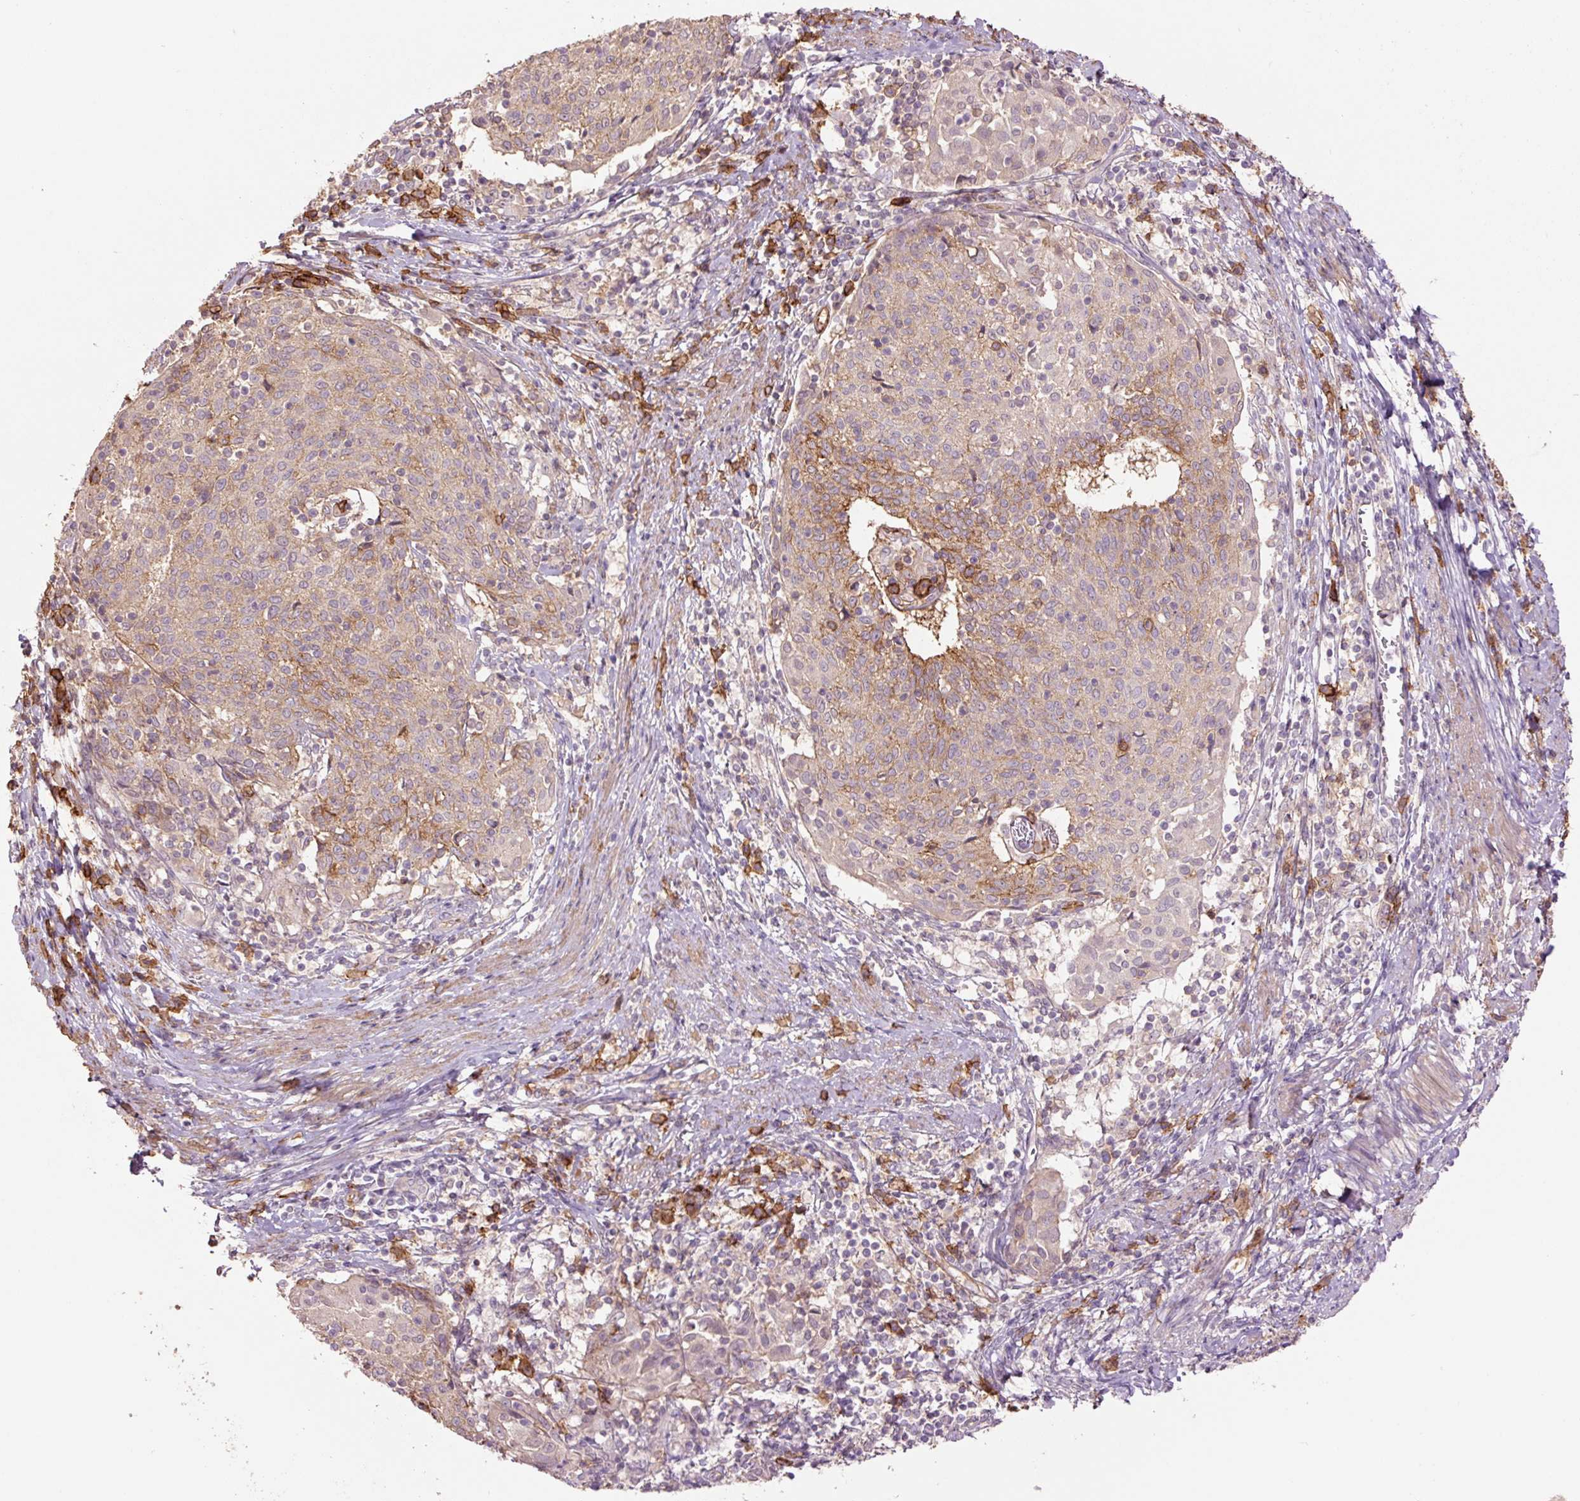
{"staining": {"intensity": "moderate", "quantity": "<25%", "location": "cytoplasmic/membranous"}, "tissue": "cervical cancer", "cell_type": "Tumor cells", "image_type": "cancer", "snomed": [{"axis": "morphology", "description": "Squamous cell carcinoma, NOS"}, {"axis": "topography", "description": "Cervix"}], "caption": "Squamous cell carcinoma (cervical) stained with DAB (3,3'-diaminobenzidine) IHC reveals low levels of moderate cytoplasmic/membranous positivity in about <25% of tumor cells.", "gene": "SLC1A4", "patient": {"sex": "female", "age": 52}}